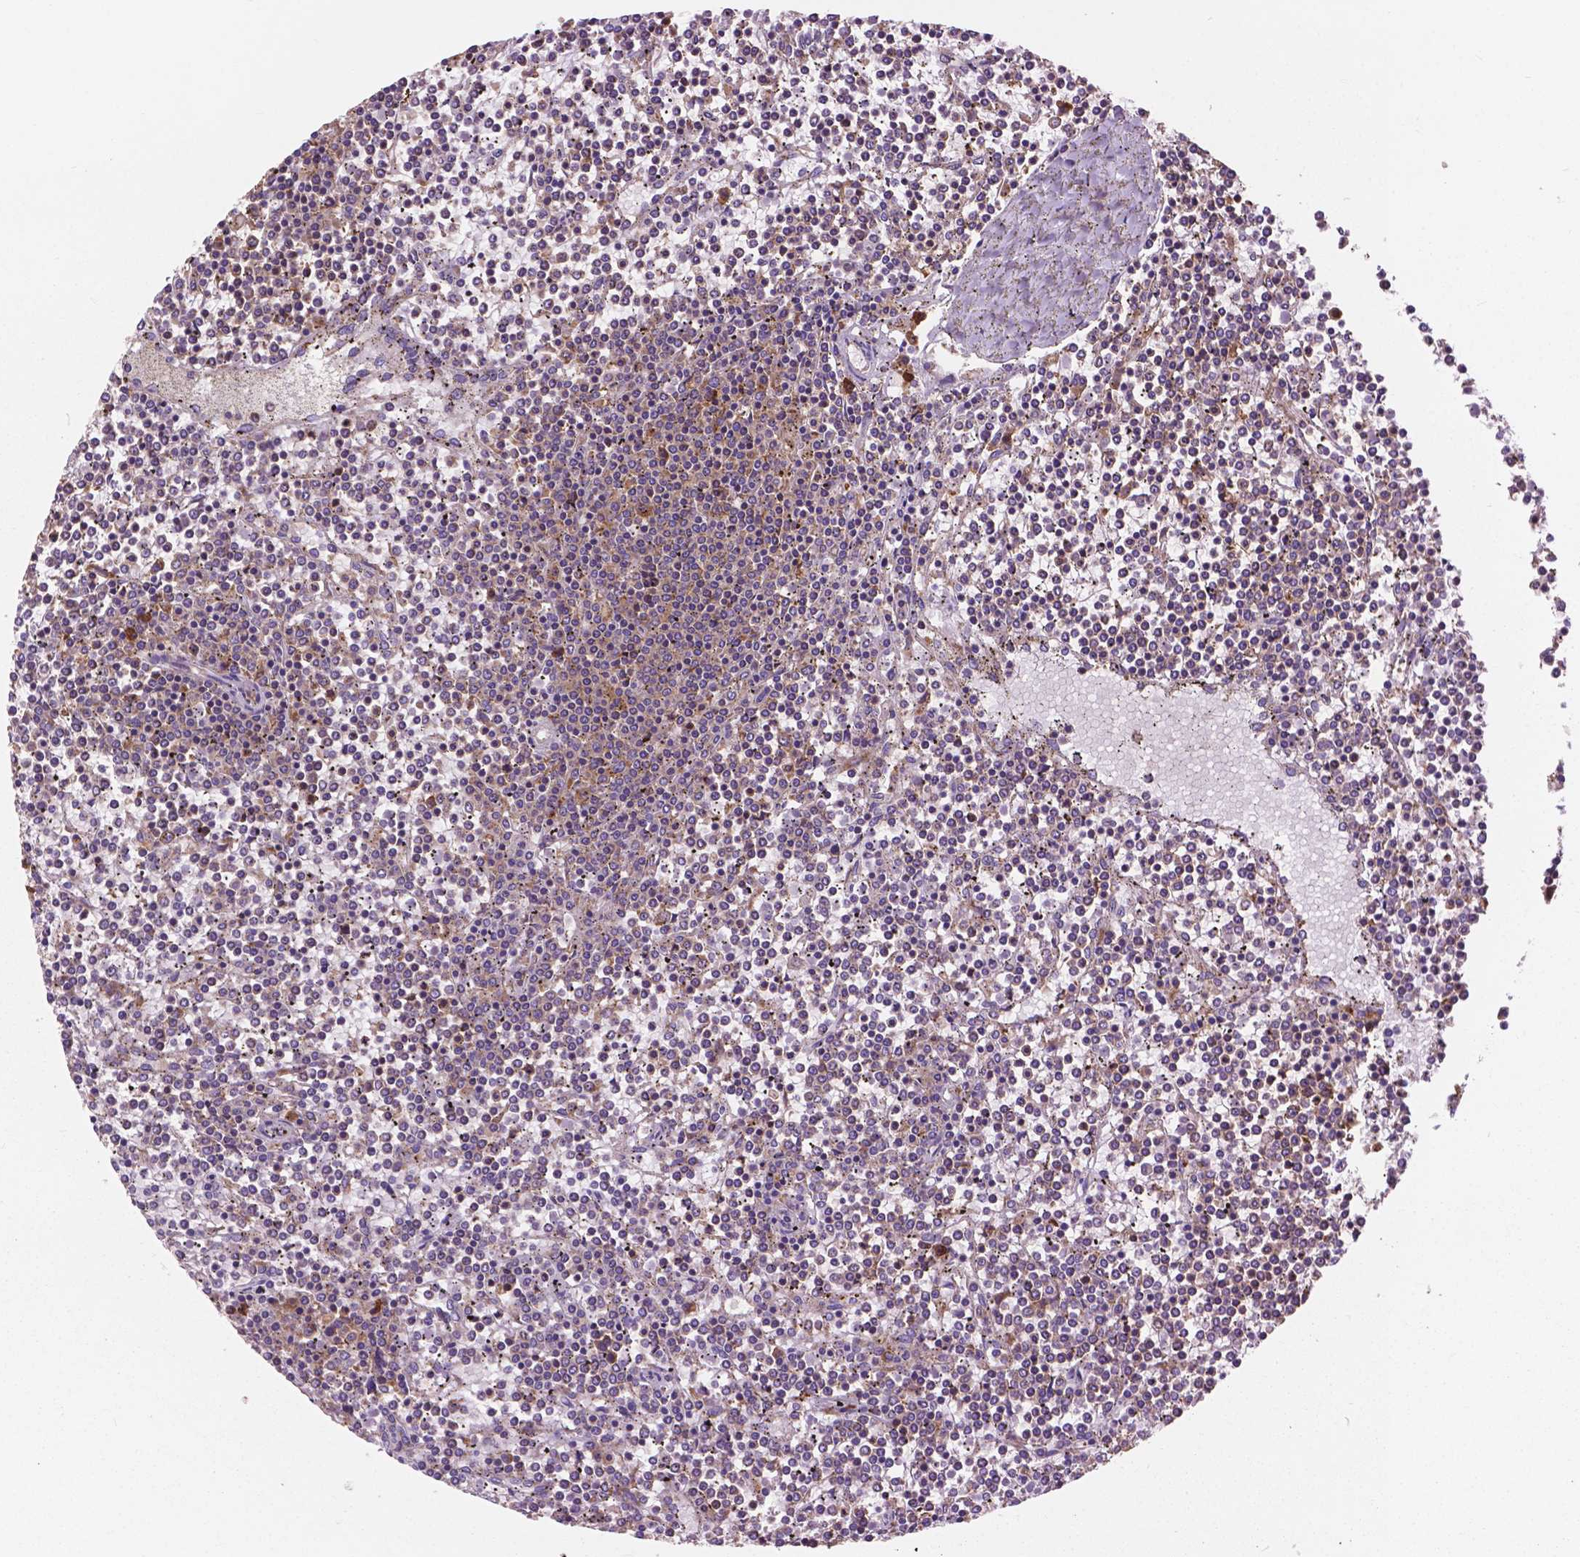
{"staining": {"intensity": "weak", "quantity": ">75%", "location": "cytoplasmic/membranous"}, "tissue": "lymphoma", "cell_type": "Tumor cells", "image_type": "cancer", "snomed": [{"axis": "morphology", "description": "Malignant lymphoma, non-Hodgkin's type, Low grade"}, {"axis": "topography", "description": "Spleen"}], "caption": "Lymphoma was stained to show a protein in brown. There is low levels of weak cytoplasmic/membranous expression in about >75% of tumor cells.", "gene": "RPL37A", "patient": {"sex": "female", "age": 19}}